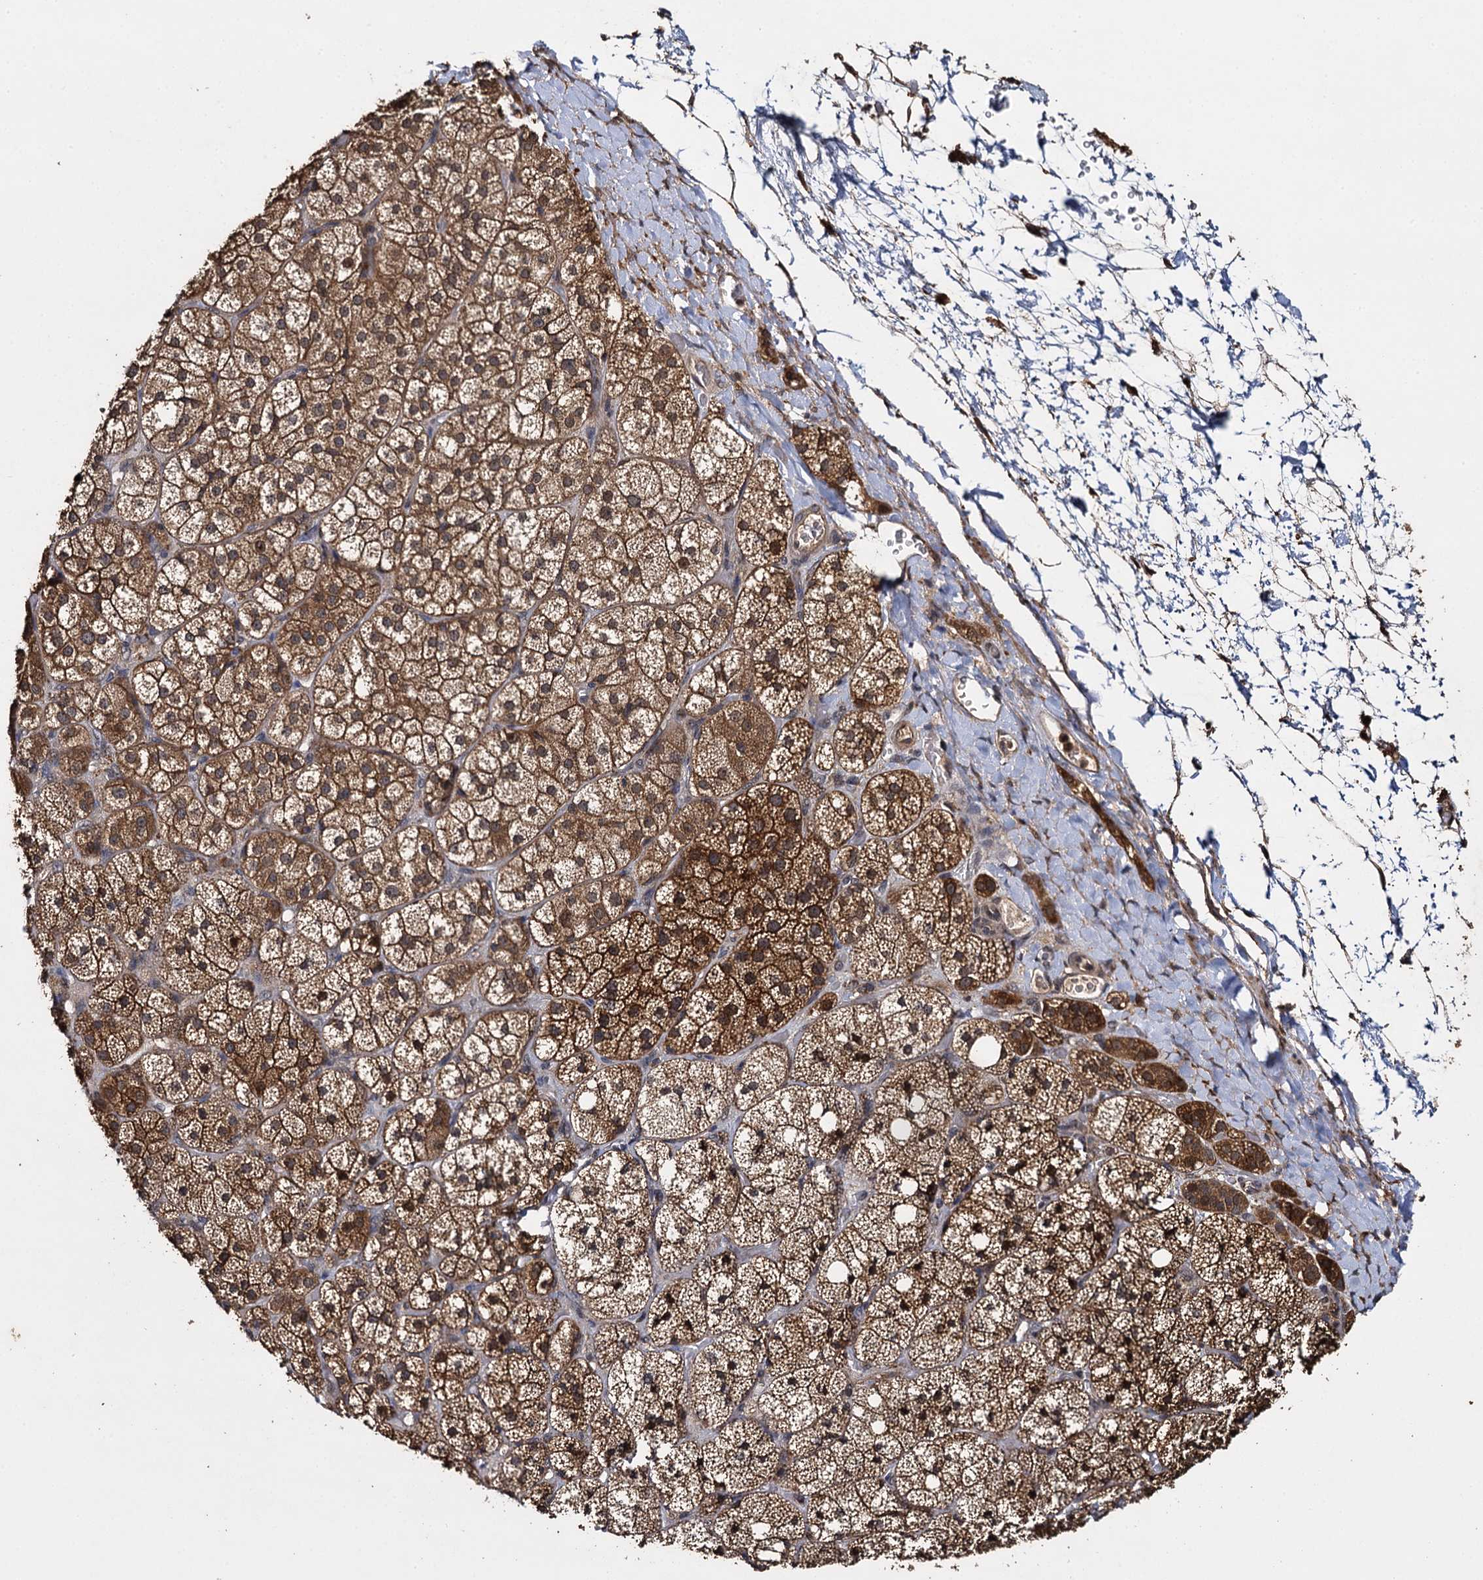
{"staining": {"intensity": "strong", "quantity": ">75%", "location": "cytoplasmic/membranous"}, "tissue": "adrenal gland", "cell_type": "Glandular cells", "image_type": "normal", "snomed": [{"axis": "morphology", "description": "Normal tissue, NOS"}, {"axis": "topography", "description": "Adrenal gland"}], "caption": "Human adrenal gland stained with a brown dye exhibits strong cytoplasmic/membranous positive staining in approximately >75% of glandular cells.", "gene": "SLC46A3", "patient": {"sex": "male", "age": 61}}